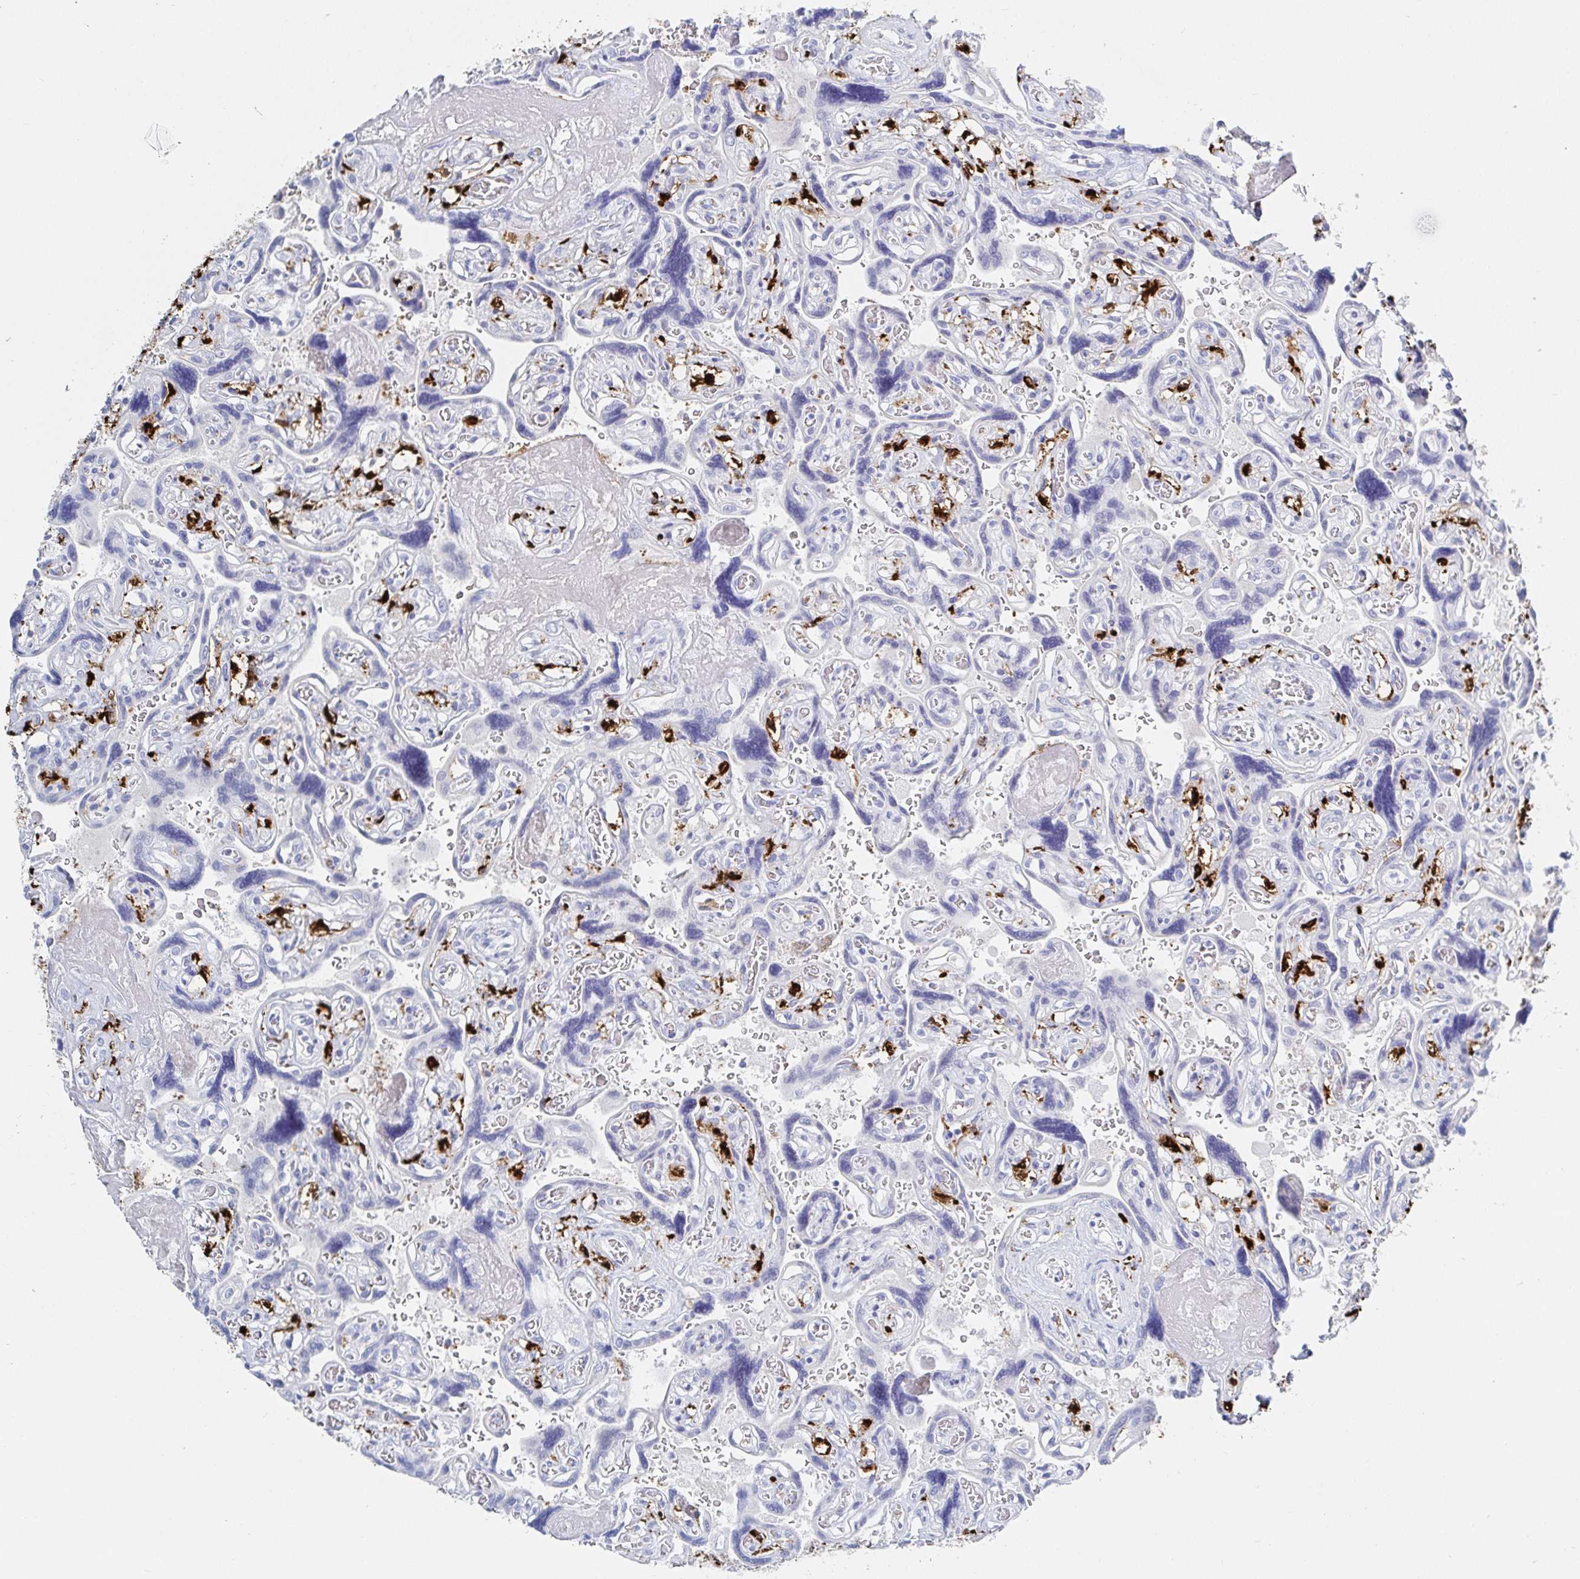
{"staining": {"intensity": "negative", "quantity": "none", "location": "none"}, "tissue": "placenta", "cell_type": "Decidual cells", "image_type": "normal", "snomed": [{"axis": "morphology", "description": "Normal tissue, NOS"}, {"axis": "topography", "description": "Placenta"}], "caption": "High power microscopy micrograph of an immunohistochemistry (IHC) image of unremarkable placenta, revealing no significant expression in decidual cells. (DAB (3,3'-diaminobenzidine) IHC visualized using brightfield microscopy, high magnification).", "gene": "OR2A1", "patient": {"sex": "female", "age": 32}}